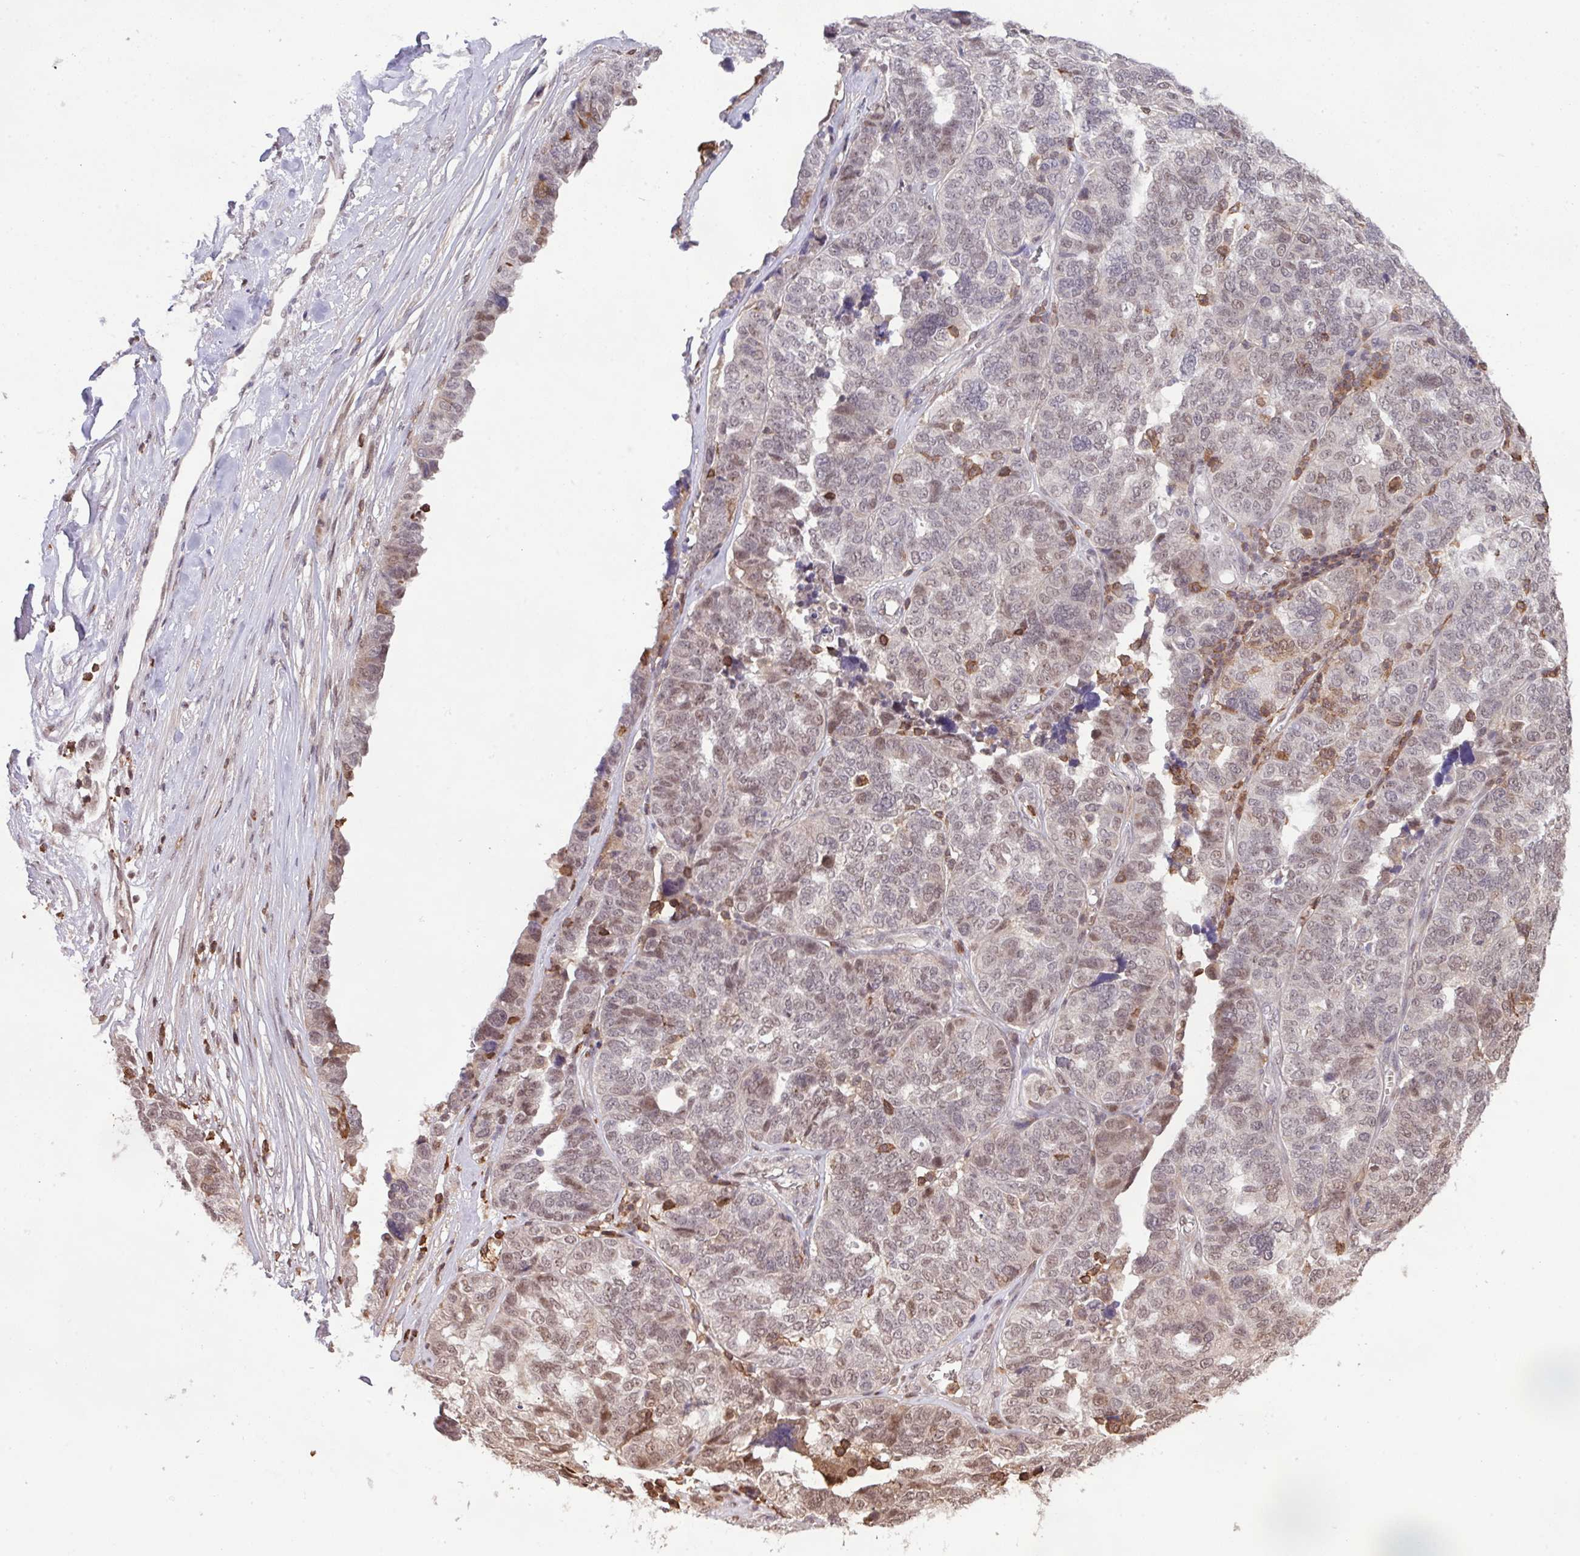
{"staining": {"intensity": "weak", "quantity": "<25%", "location": "nuclear"}, "tissue": "ovarian cancer", "cell_type": "Tumor cells", "image_type": "cancer", "snomed": [{"axis": "morphology", "description": "Cystadenocarcinoma, serous, NOS"}, {"axis": "topography", "description": "Ovary"}], "caption": "IHC micrograph of neoplastic tissue: ovarian serous cystadenocarcinoma stained with DAB demonstrates no significant protein staining in tumor cells.", "gene": "GON7", "patient": {"sex": "female", "age": 59}}